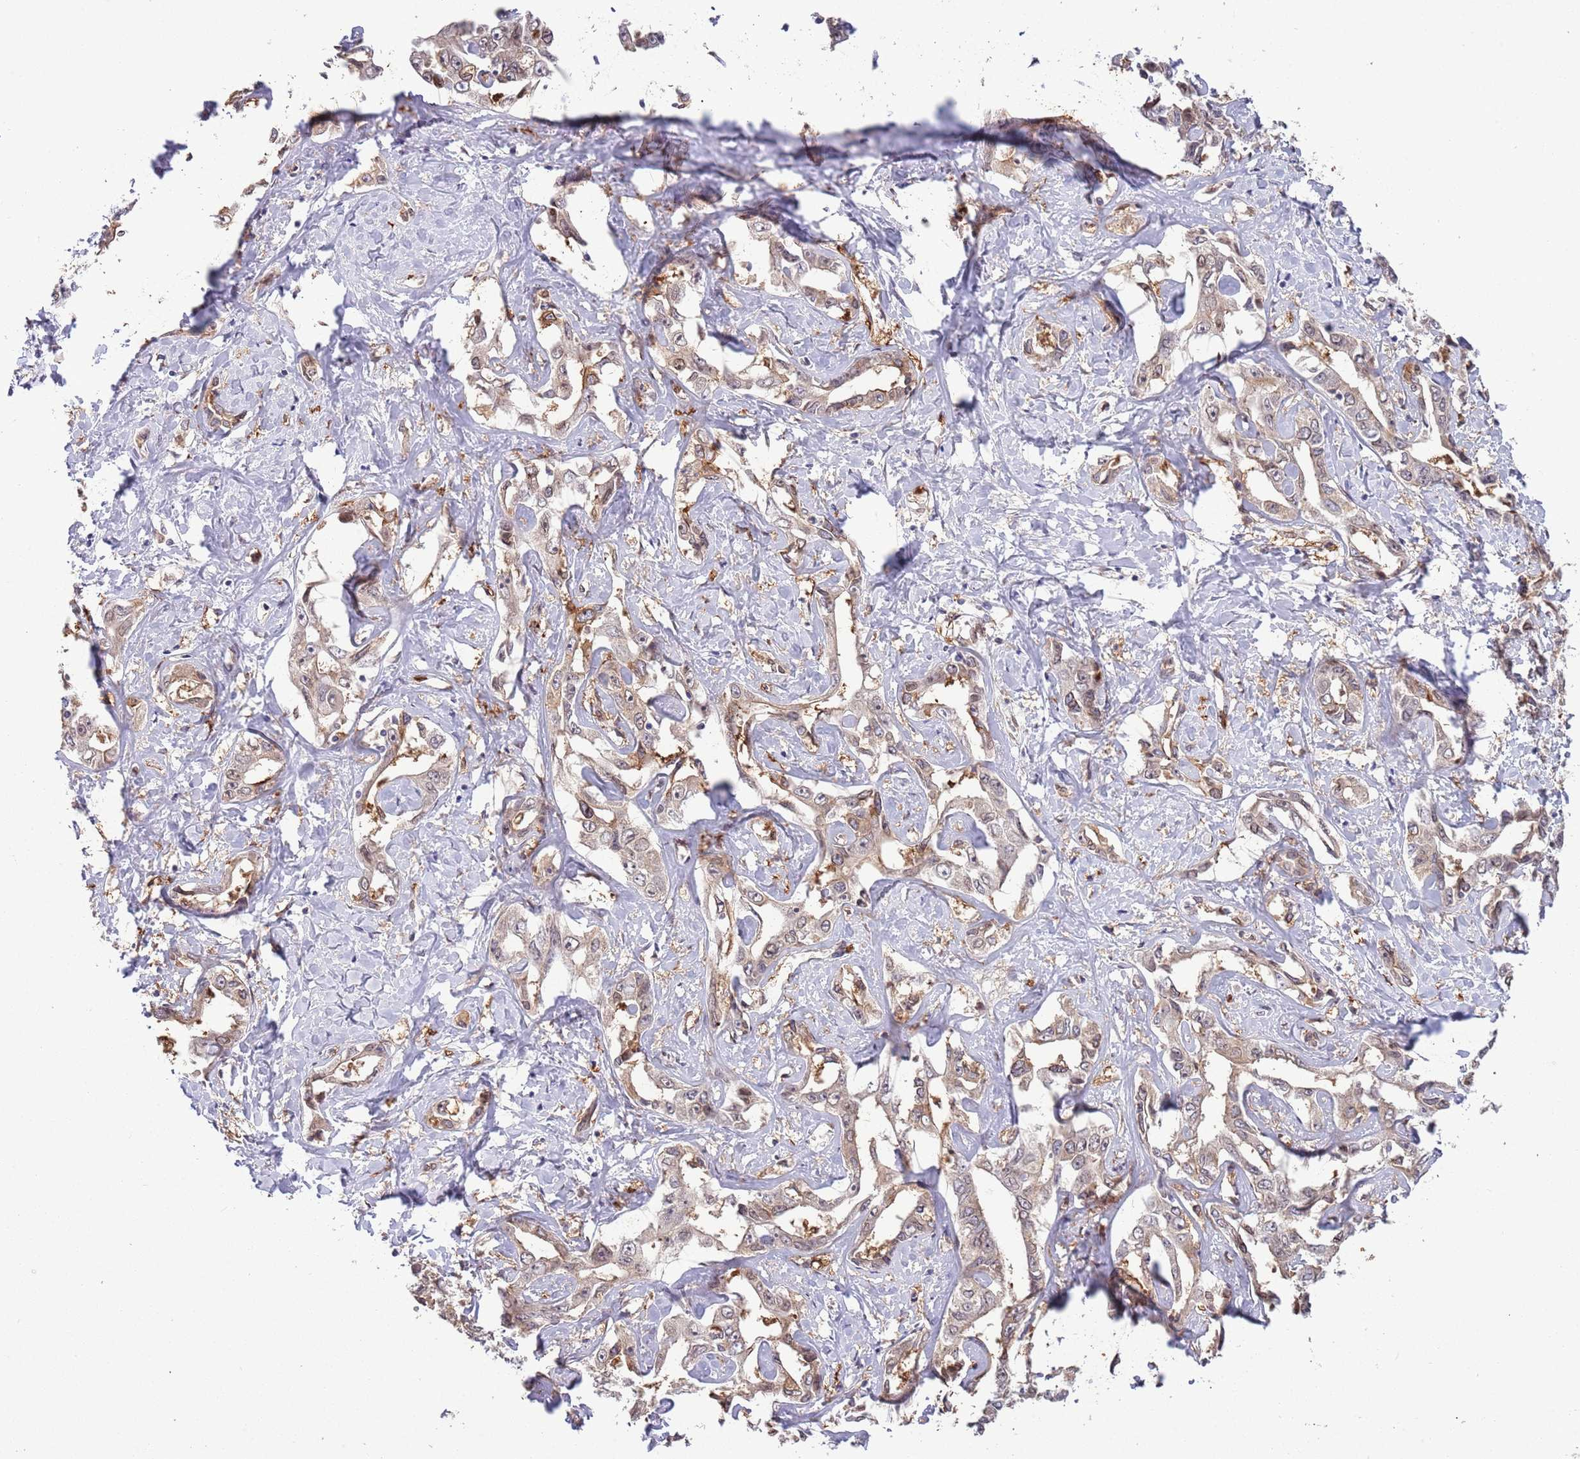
{"staining": {"intensity": "weak", "quantity": ">75%", "location": "cytoplasmic/membranous"}, "tissue": "liver cancer", "cell_type": "Tumor cells", "image_type": "cancer", "snomed": [{"axis": "morphology", "description": "Cholangiocarcinoma"}, {"axis": "topography", "description": "Liver"}], "caption": "The histopathology image reveals immunohistochemical staining of liver cancer (cholangiocarcinoma). There is weak cytoplasmic/membranous expression is identified in about >75% of tumor cells.", "gene": "ZNF665", "patient": {"sex": "male", "age": 59}}